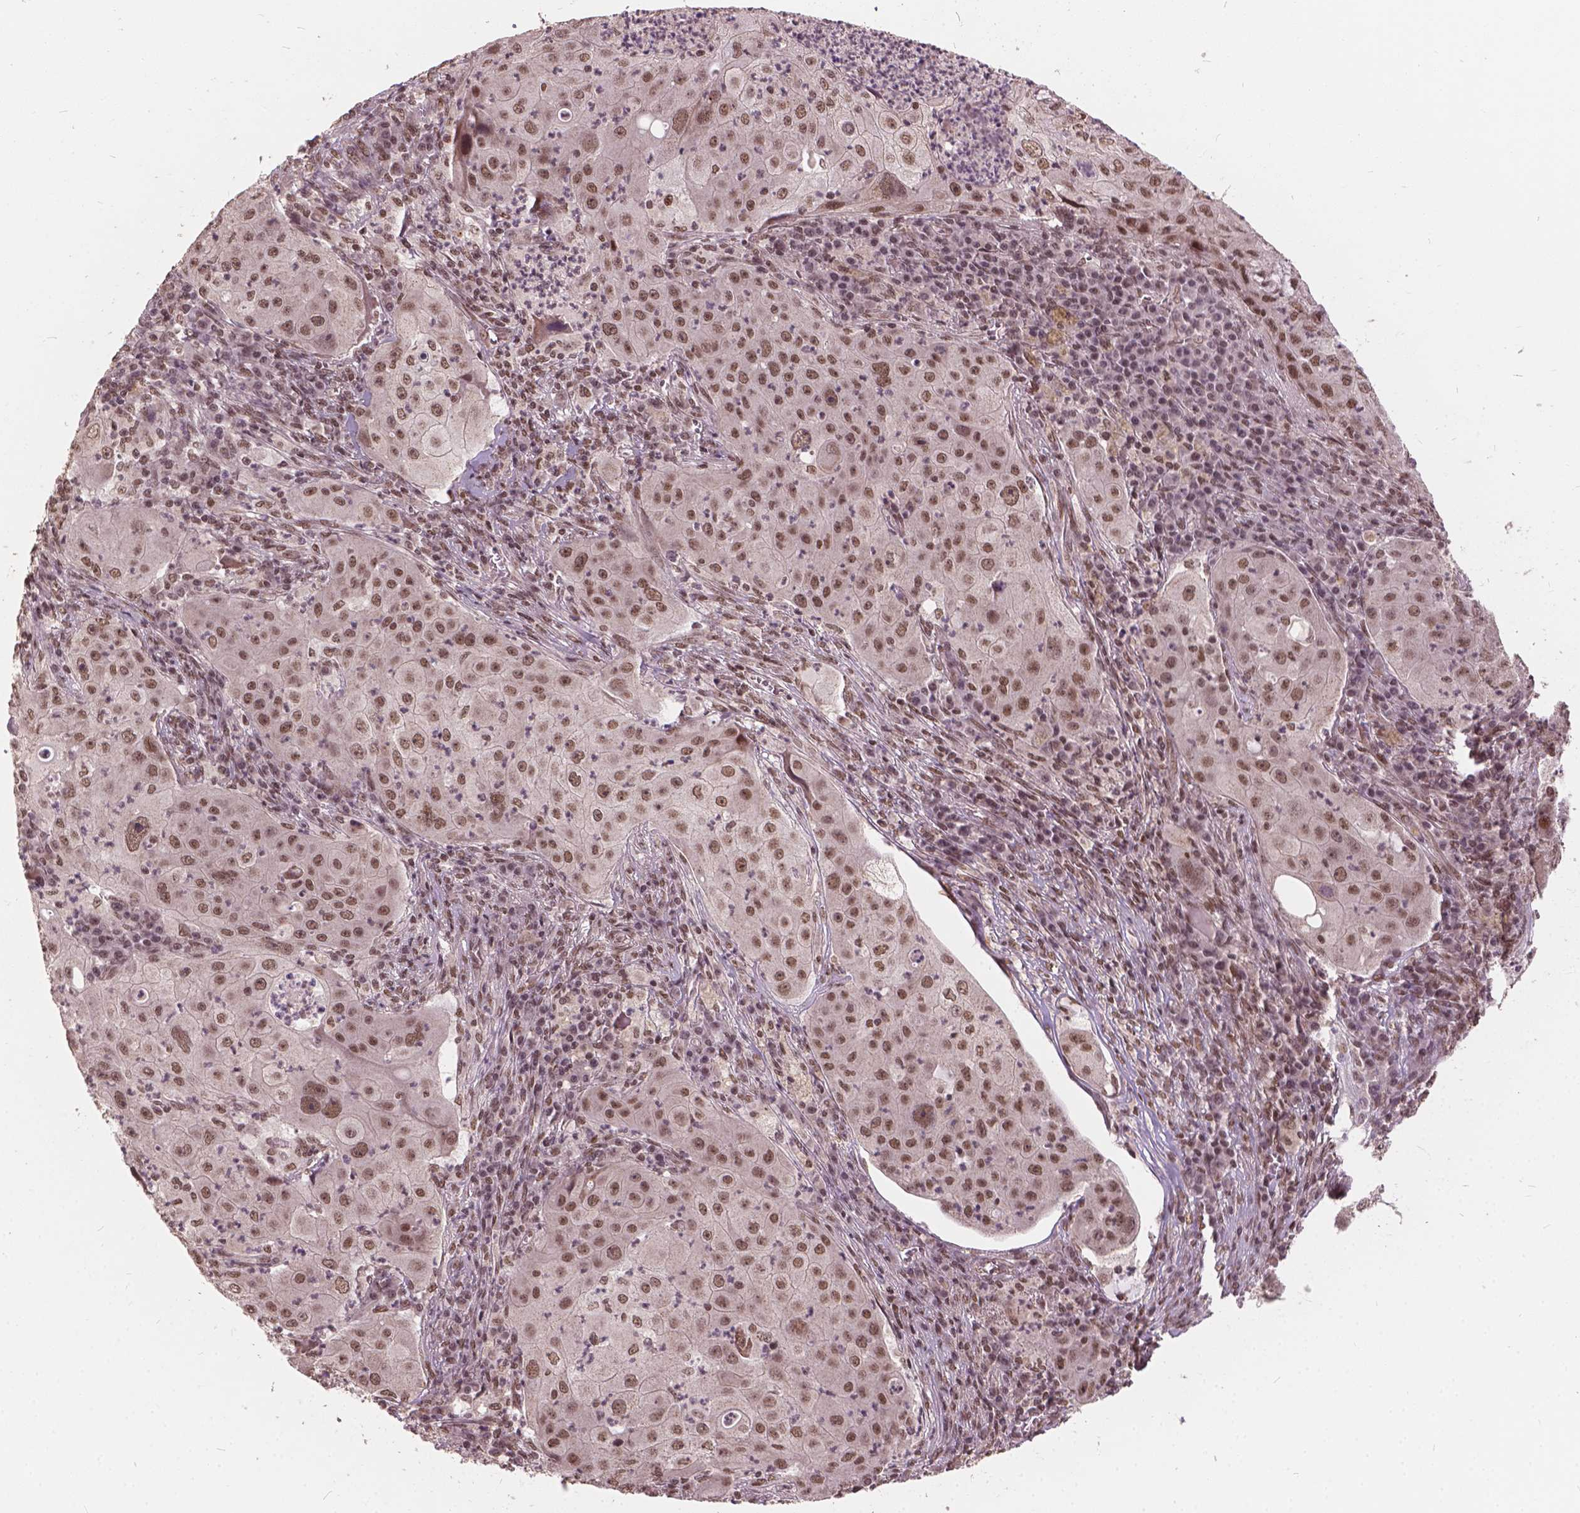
{"staining": {"intensity": "moderate", "quantity": ">75%", "location": "nuclear"}, "tissue": "lung cancer", "cell_type": "Tumor cells", "image_type": "cancer", "snomed": [{"axis": "morphology", "description": "Squamous cell carcinoma, NOS"}, {"axis": "topography", "description": "Lung"}], "caption": "This histopathology image displays IHC staining of lung cancer (squamous cell carcinoma), with medium moderate nuclear positivity in approximately >75% of tumor cells.", "gene": "GPS2", "patient": {"sex": "female", "age": 59}}